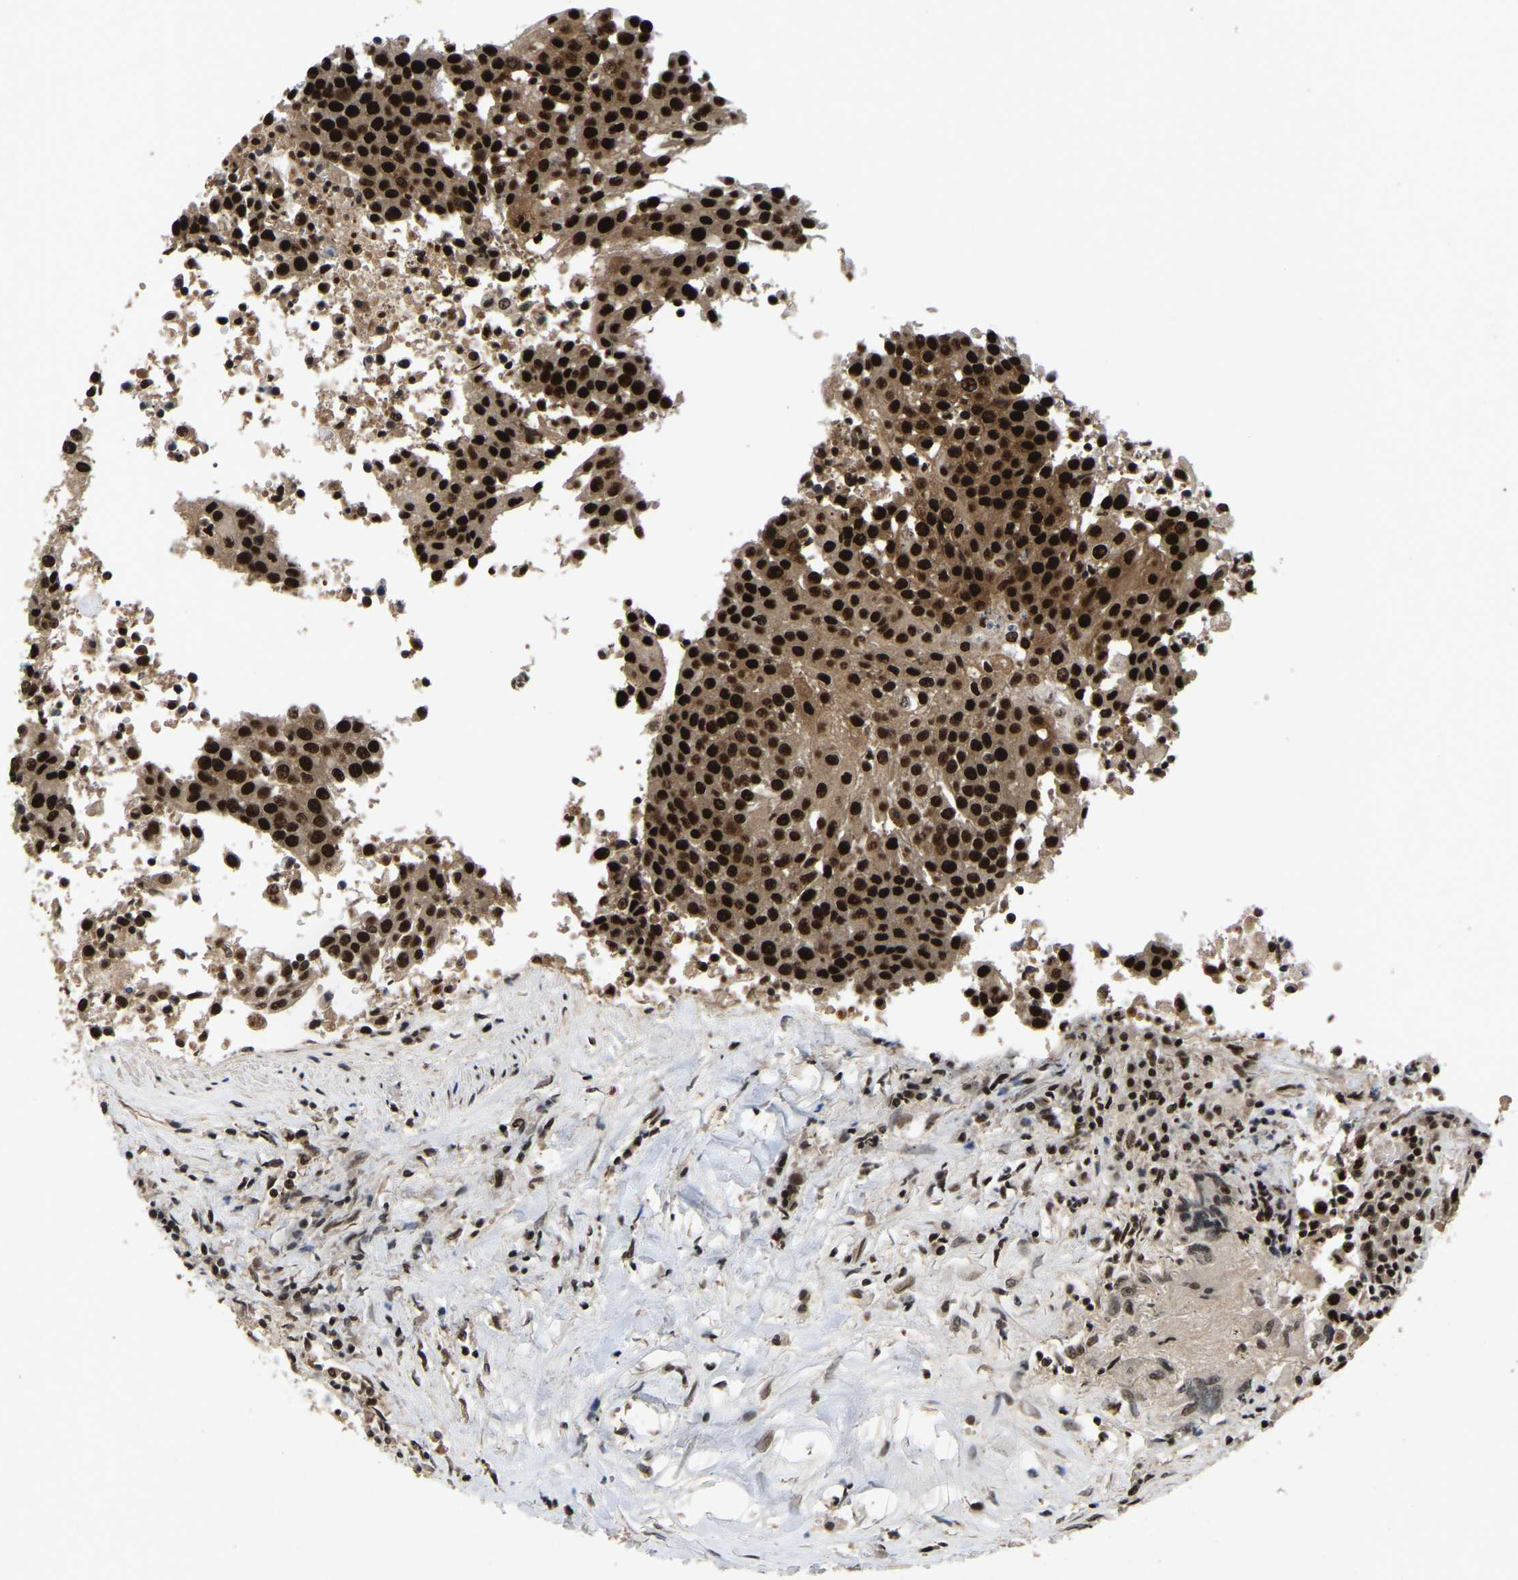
{"staining": {"intensity": "strong", "quantity": ">75%", "location": "nuclear"}, "tissue": "urothelial cancer", "cell_type": "Tumor cells", "image_type": "cancer", "snomed": [{"axis": "morphology", "description": "Urothelial carcinoma, High grade"}, {"axis": "topography", "description": "Urinary bladder"}], "caption": "Protein analysis of high-grade urothelial carcinoma tissue exhibits strong nuclear positivity in about >75% of tumor cells. The protein is shown in brown color, while the nuclei are stained blue.", "gene": "TBL1XR1", "patient": {"sex": "female", "age": 85}}